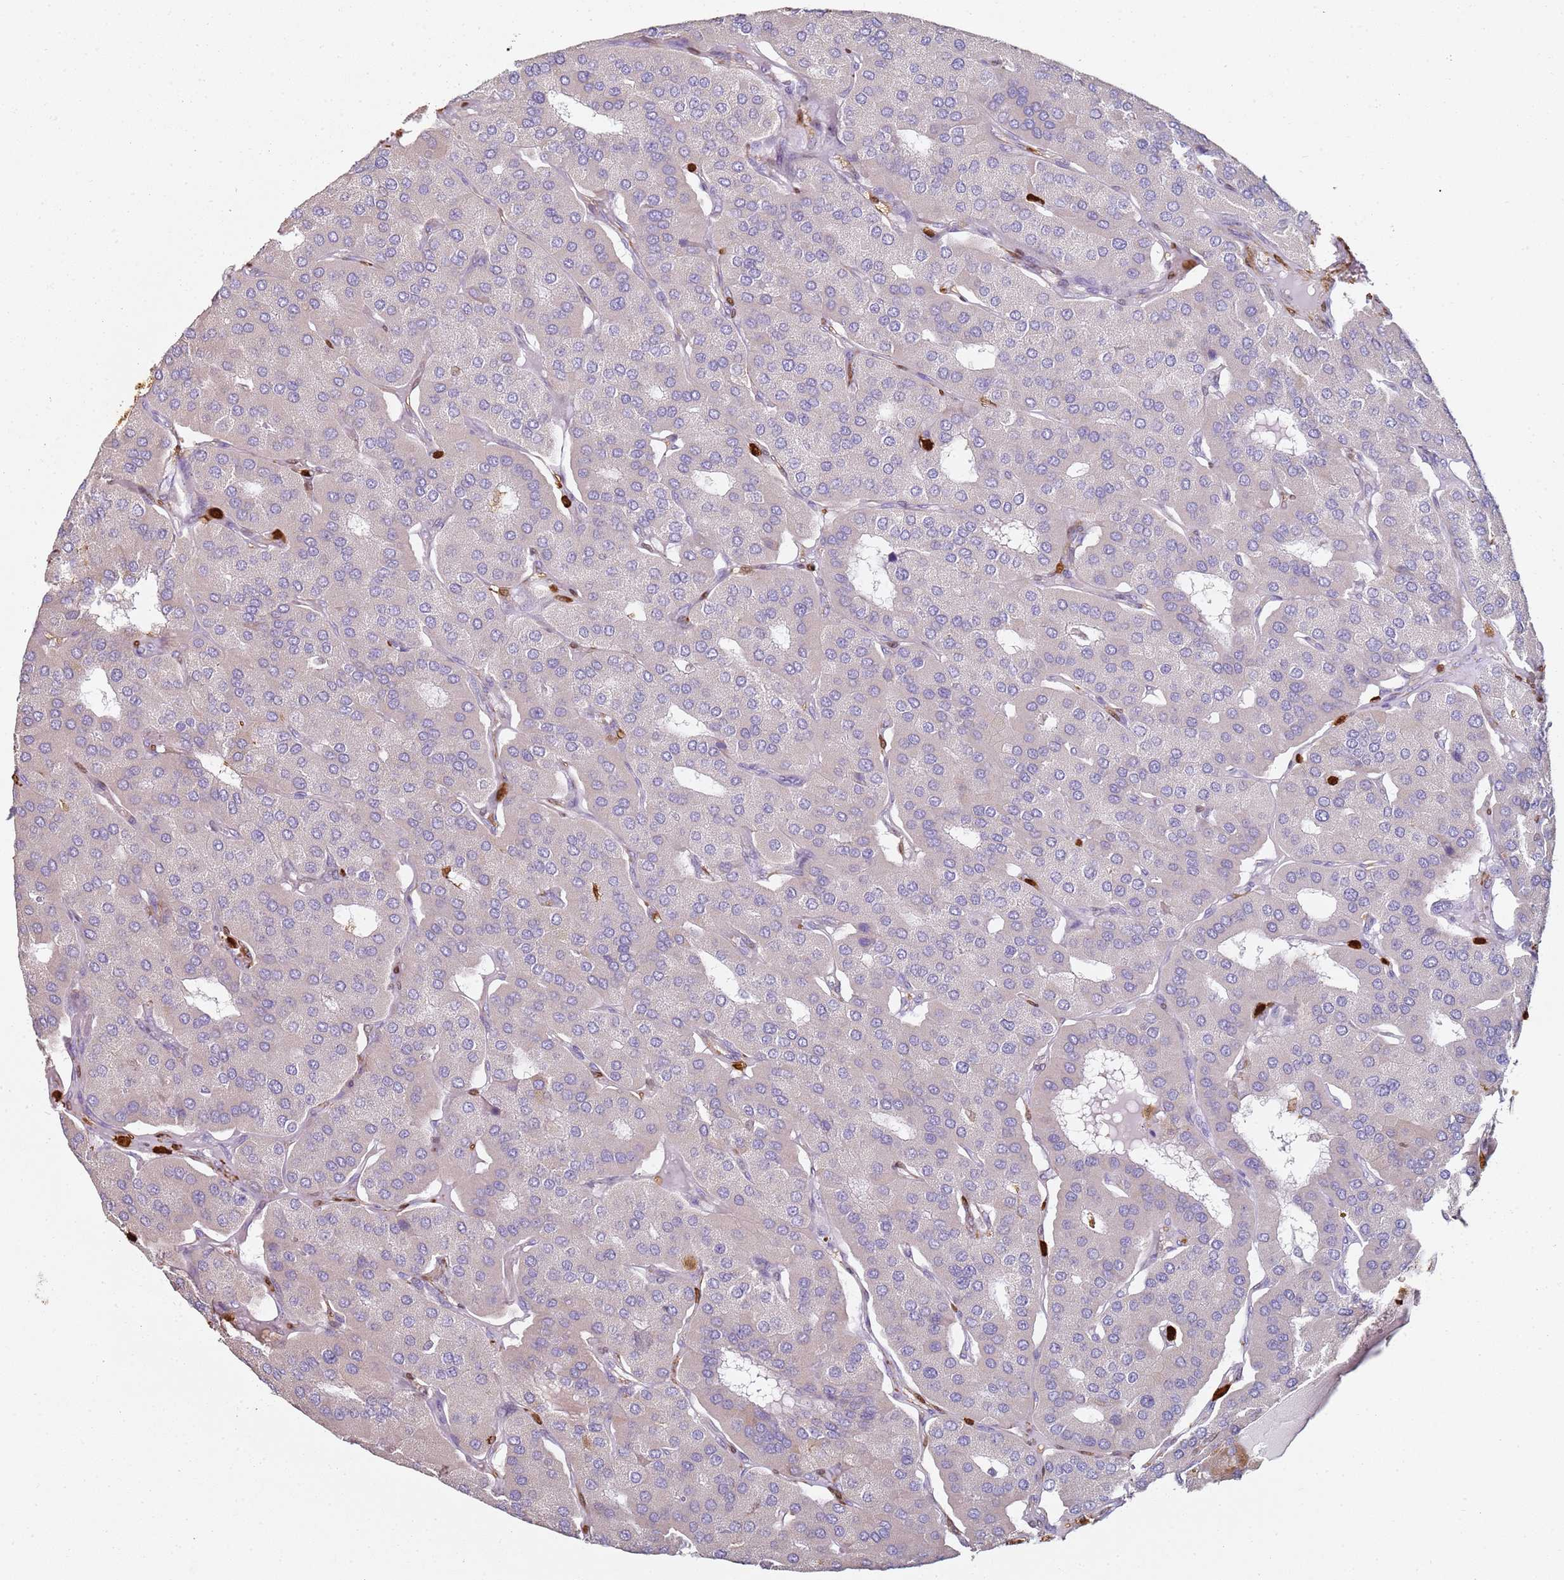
{"staining": {"intensity": "negative", "quantity": "none", "location": "none"}, "tissue": "parathyroid gland", "cell_type": "Glandular cells", "image_type": "normal", "snomed": [{"axis": "morphology", "description": "Normal tissue, NOS"}, {"axis": "morphology", "description": "Adenoma, NOS"}, {"axis": "topography", "description": "Parathyroid gland"}], "caption": "Immunohistochemistry (IHC) of benign parathyroid gland exhibits no expression in glandular cells. (DAB (3,3'-diaminobenzidine) immunohistochemistry (IHC), high magnification).", "gene": "S100A4", "patient": {"sex": "female", "age": 86}}